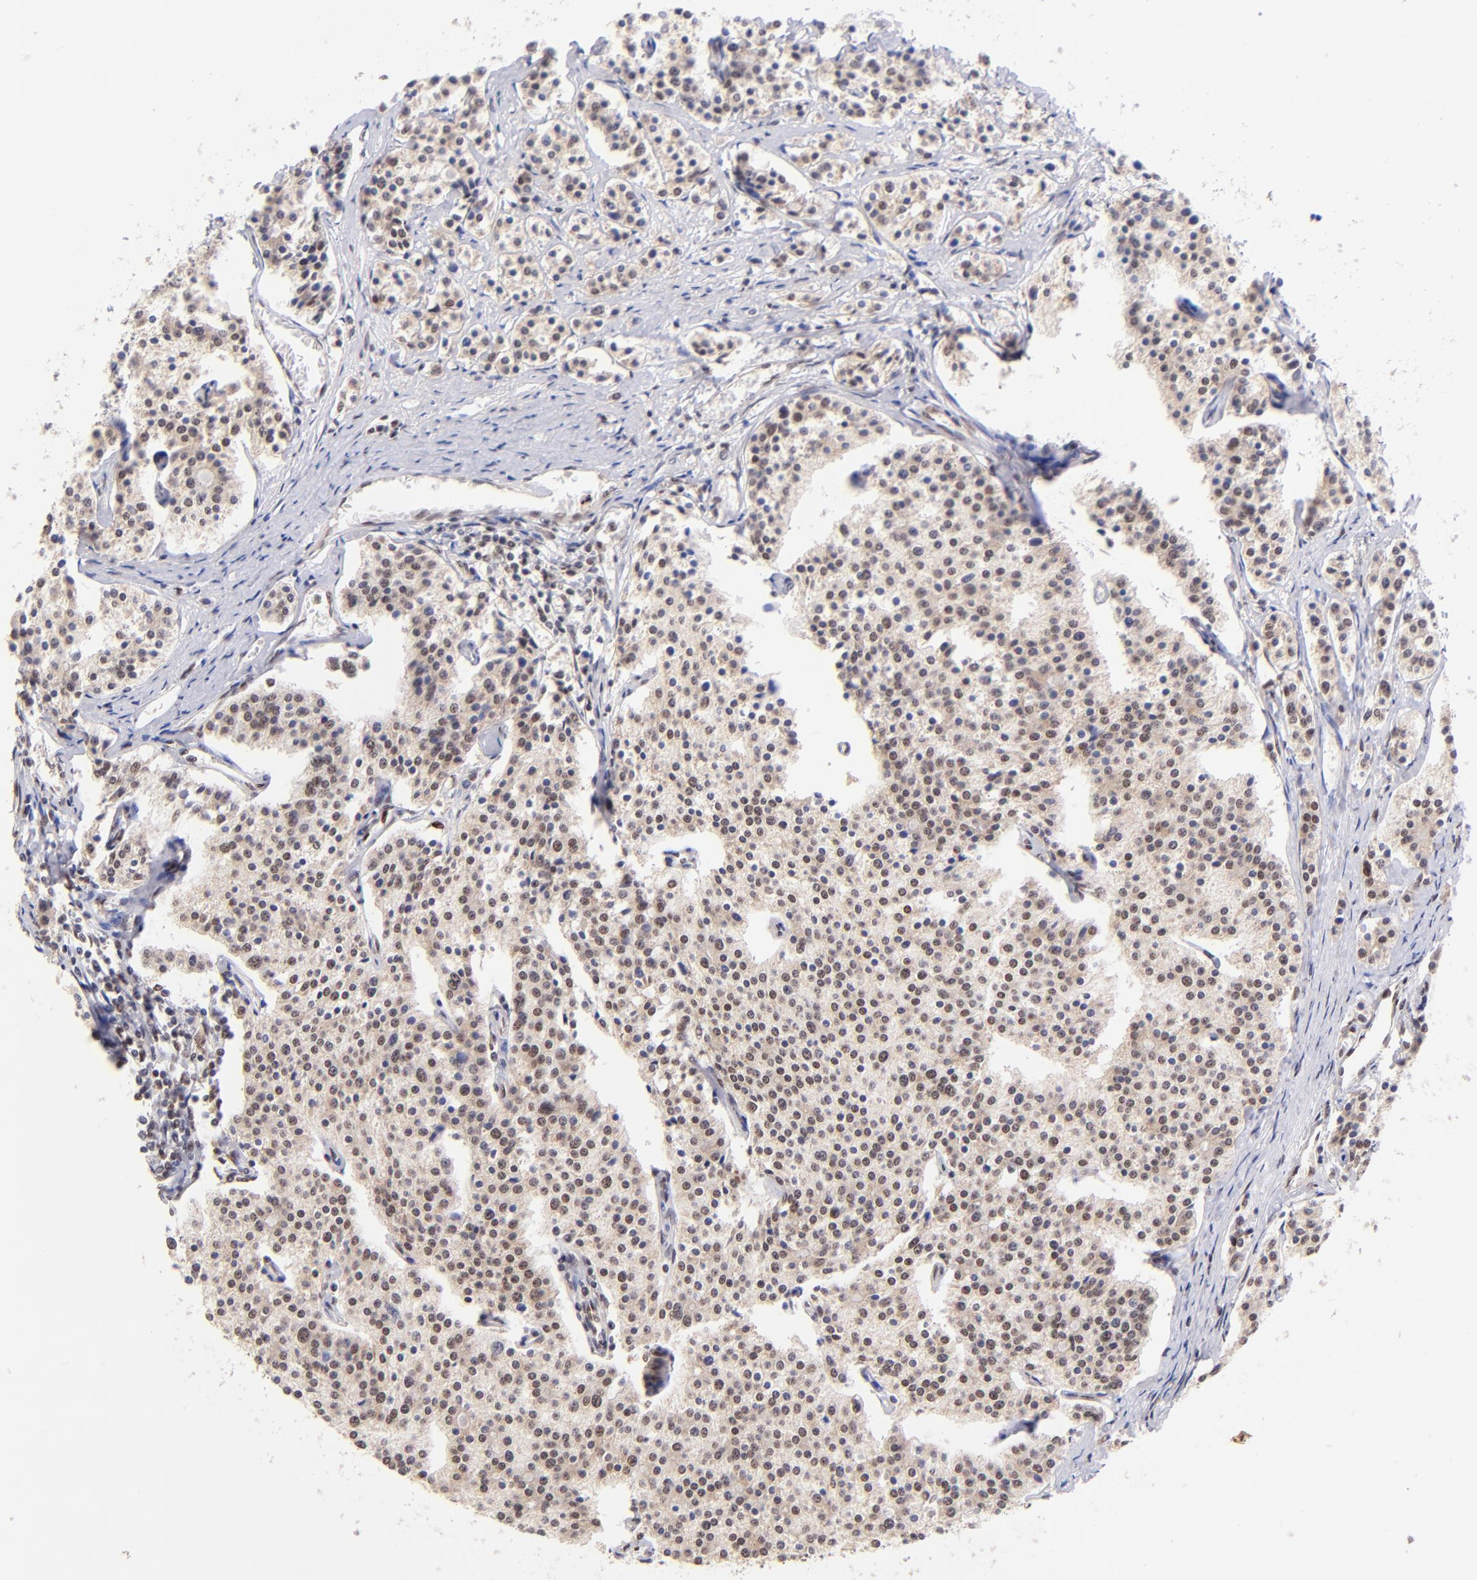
{"staining": {"intensity": "moderate", "quantity": ">75%", "location": "nuclear"}, "tissue": "carcinoid", "cell_type": "Tumor cells", "image_type": "cancer", "snomed": [{"axis": "morphology", "description": "Carcinoid, malignant, NOS"}, {"axis": "topography", "description": "Small intestine"}], "caption": "Immunohistochemical staining of human carcinoid exhibits moderate nuclear protein expression in approximately >75% of tumor cells.", "gene": "MIDEAS", "patient": {"sex": "male", "age": 63}}